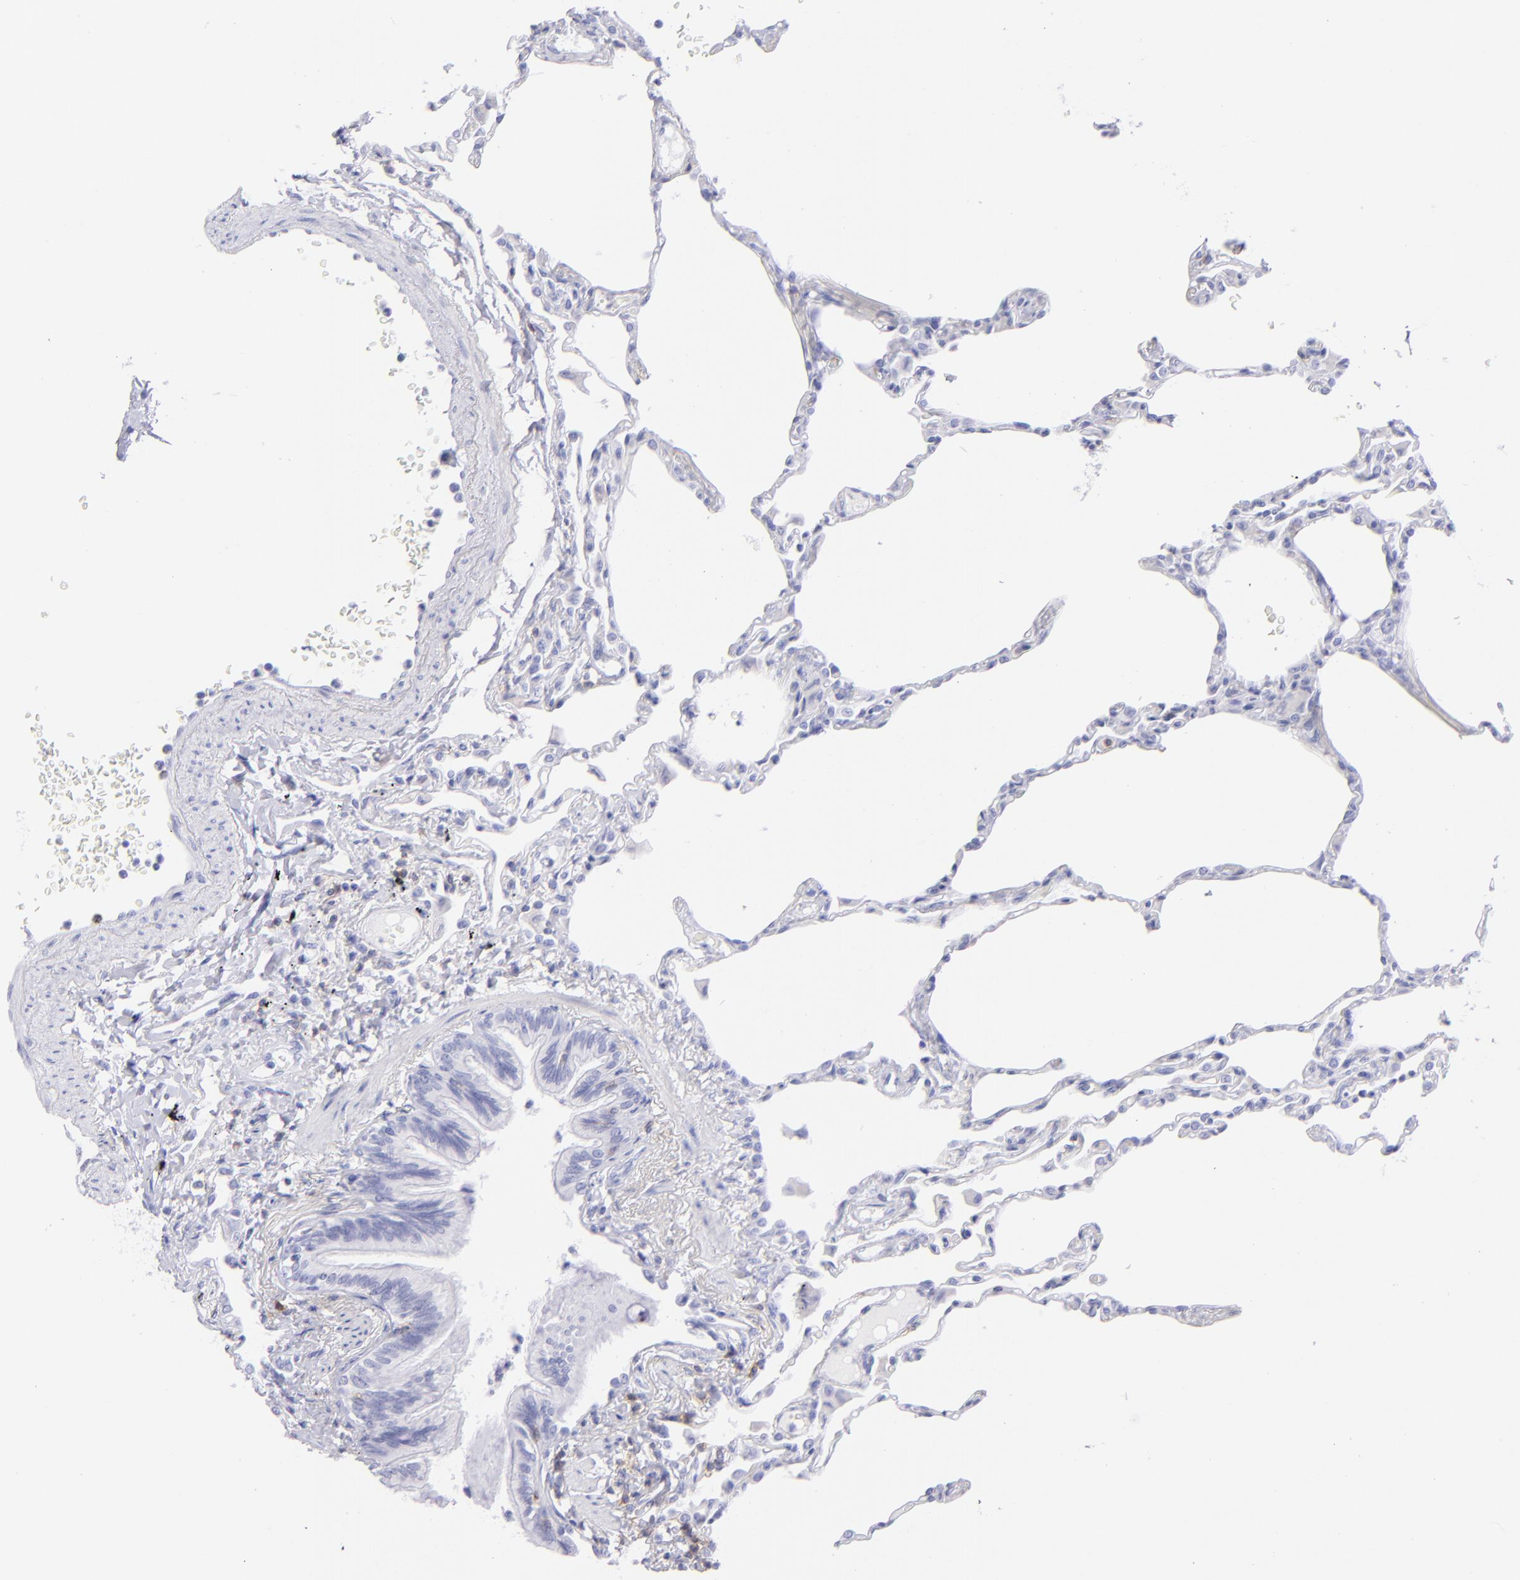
{"staining": {"intensity": "negative", "quantity": "none", "location": "none"}, "tissue": "lung", "cell_type": "Alveolar cells", "image_type": "normal", "snomed": [{"axis": "morphology", "description": "Normal tissue, NOS"}, {"axis": "topography", "description": "Lung"}], "caption": "Human lung stained for a protein using immunohistochemistry reveals no expression in alveolar cells.", "gene": "CD69", "patient": {"sex": "female", "age": 49}}